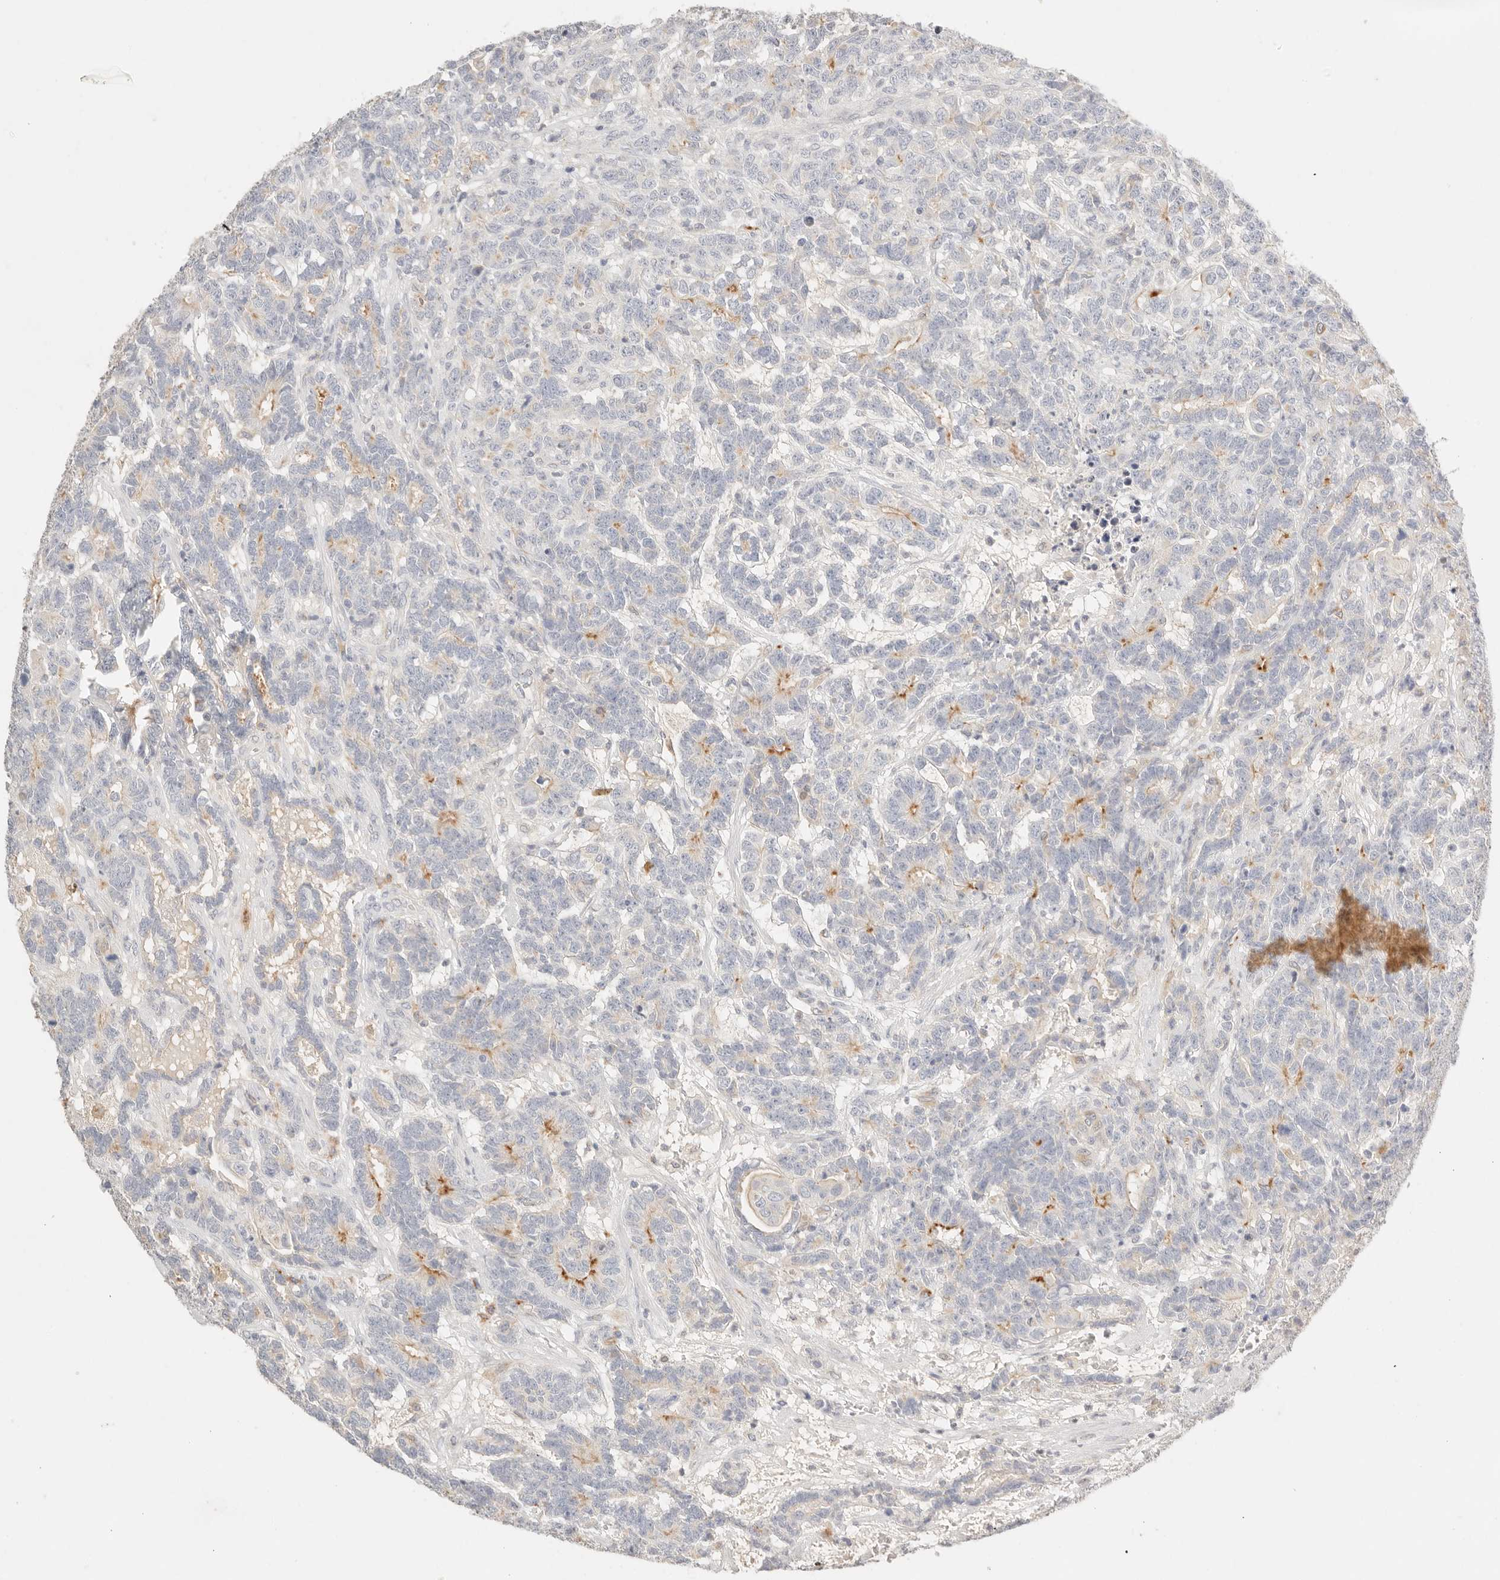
{"staining": {"intensity": "moderate", "quantity": "<25%", "location": "cytoplasmic/membranous"}, "tissue": "testis cancer", "cell_type": "Tumor cells", "image_type": "cancer", "snomed": [{"axis": "morphology", "description": "Carcinoma, Embryonal, NOS"}, {"axis": "topography", "description": "Testis"}], "caption": "A micrograph of human testis cancer stained for a protein demonstrates moderate cytoplasmic/membranous brown staining in tumor cells. Nuclei are stained in blue.", "gene": "CEP120", "patient": {"sex": "male", "age": 26}}